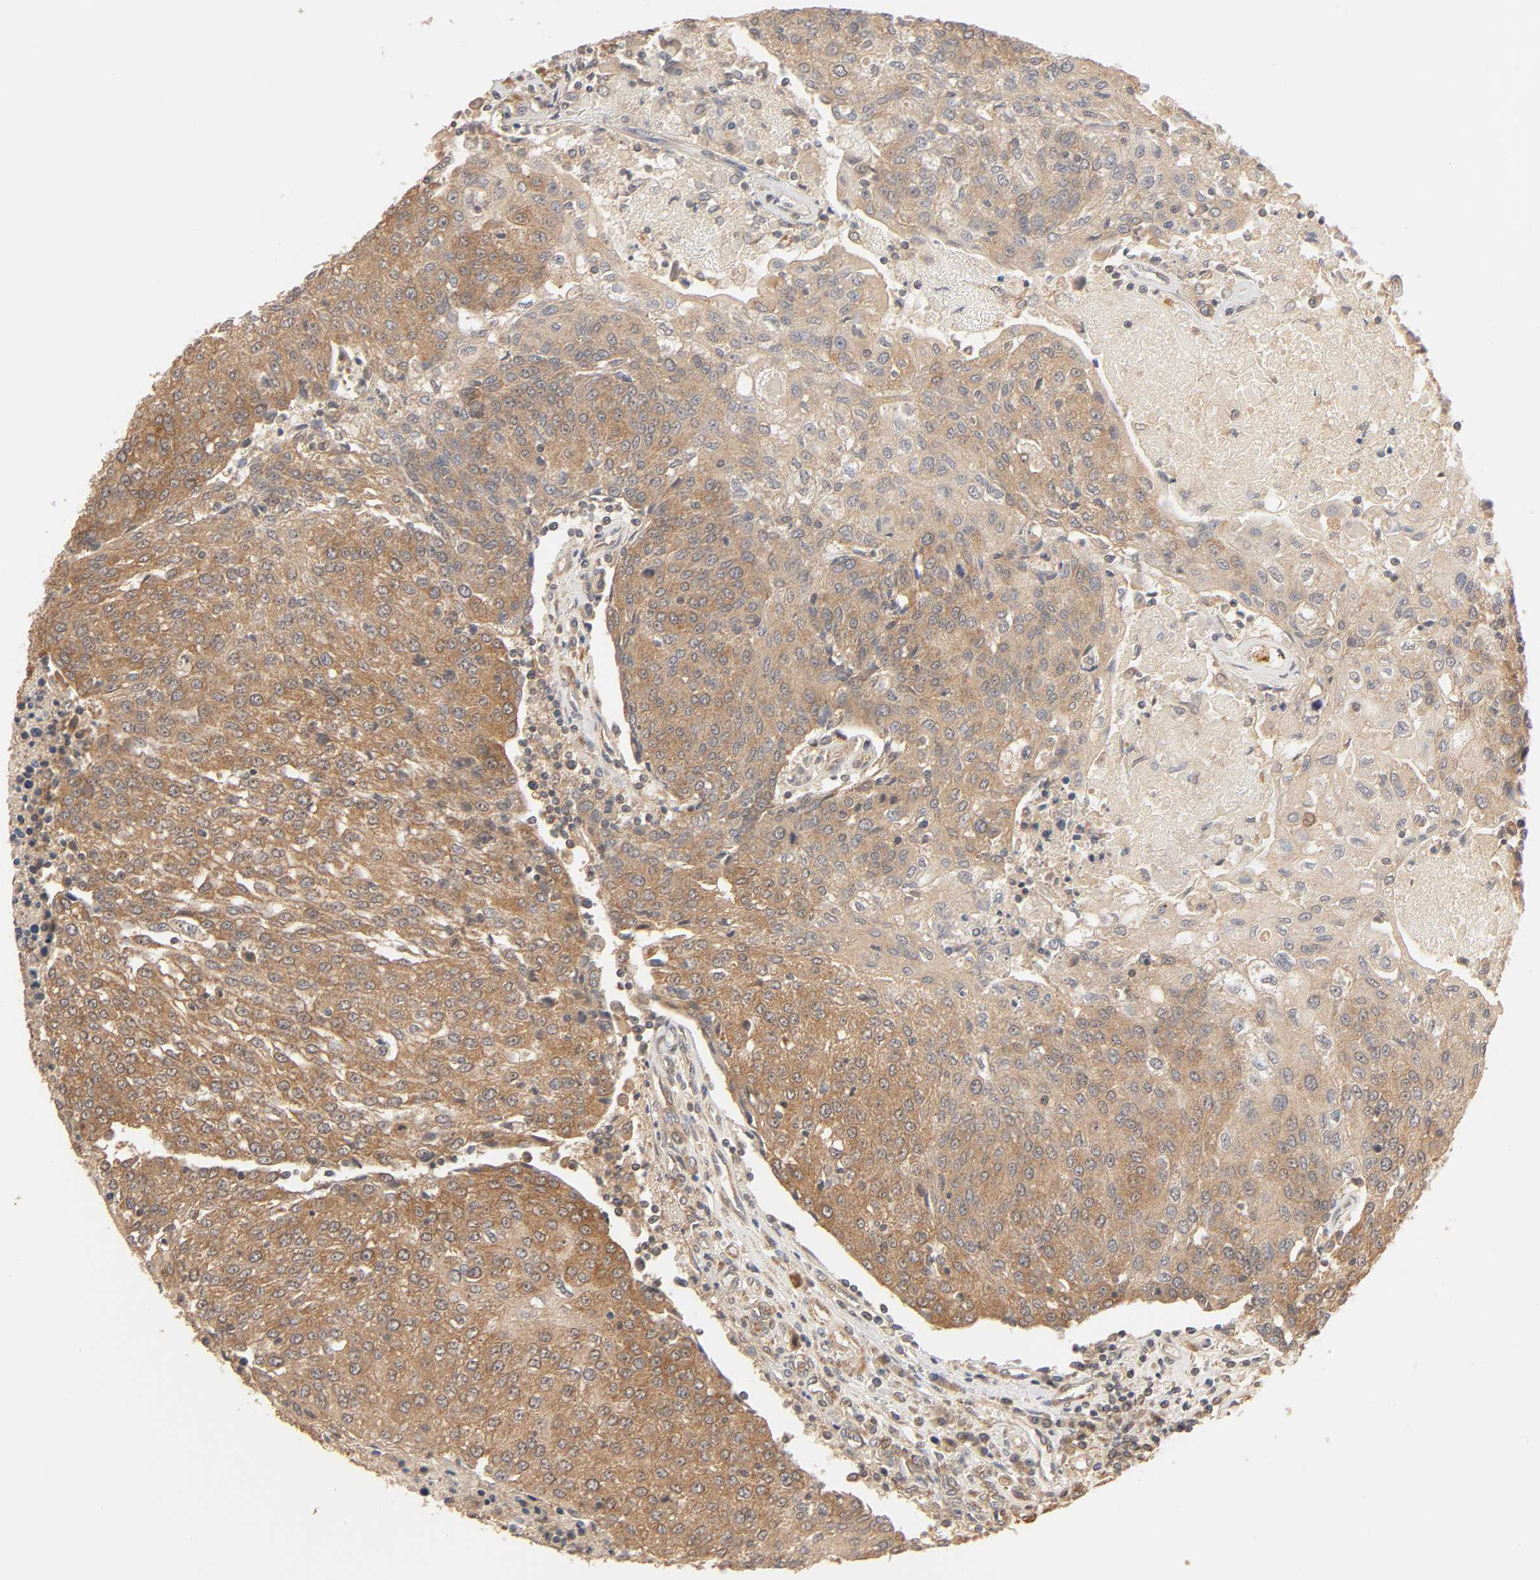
{"staining": {"intensity": "strong", "quantity": ">75%", "location": "cytoplasmic/membranous"}, "tissue": "urothelial cancer", "cell_type": "Tumor cells", "image_type": "cancer", "snomed": [{"axis": "morphology", "description": "Urothelial carcinoma, High grade"}, {"axis": "topography", "description": "Urinary bladder"}], "caption": "Brown immunohistochemical staining in human high-grade urothelial carcinoma displays strong cytoplasmic/membranous positivity in about >75% of tumor cells. (IHC, brightfield microscopy, high magnification).", "gene": "EPS8", "patient": {"sex": "female", "age": 85}}